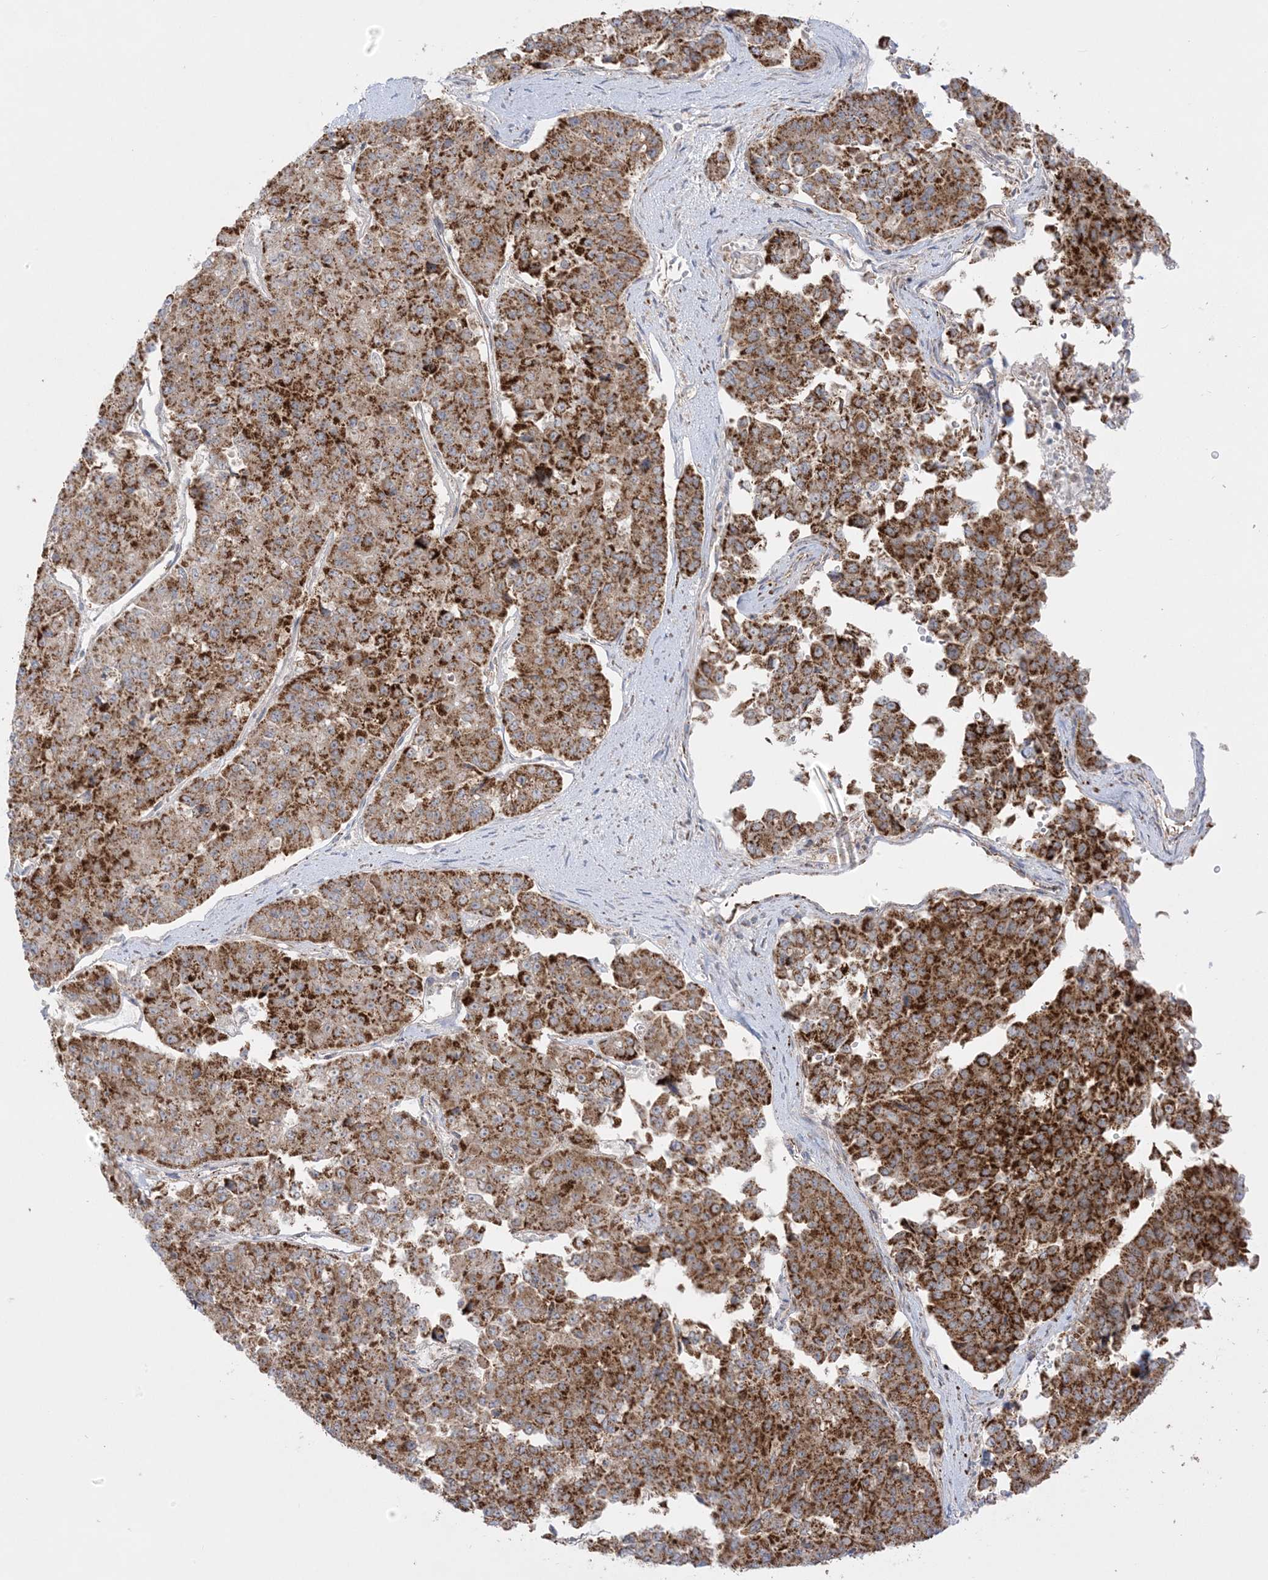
{"staining": {"intensity": "strong", "quantity": ">75%", "location": "cytoplasmic/membranous"}, "tissue": "pancreatic cancer", "cell_type": "Tumor cells", "image_type": "cancer", "snomed": [{"axis": "morphology", "description": "Adenocarcinoma, NOS"}, {"axis": "topography", "description": "Pancreas"}], "caption": "Strong cytoplasmic/membranous protein staining is identified in about >75% of tumor cells in pancreatic cancer (adenocarcinoma). Using DAB (3,3'-diaminobenzidine) (brown) and hematoxylin (blue) stains, captured at high magnification using brightfield microscopy.", "gene": "MRPS36", "patient": {"sex": "male", "age": 50}}